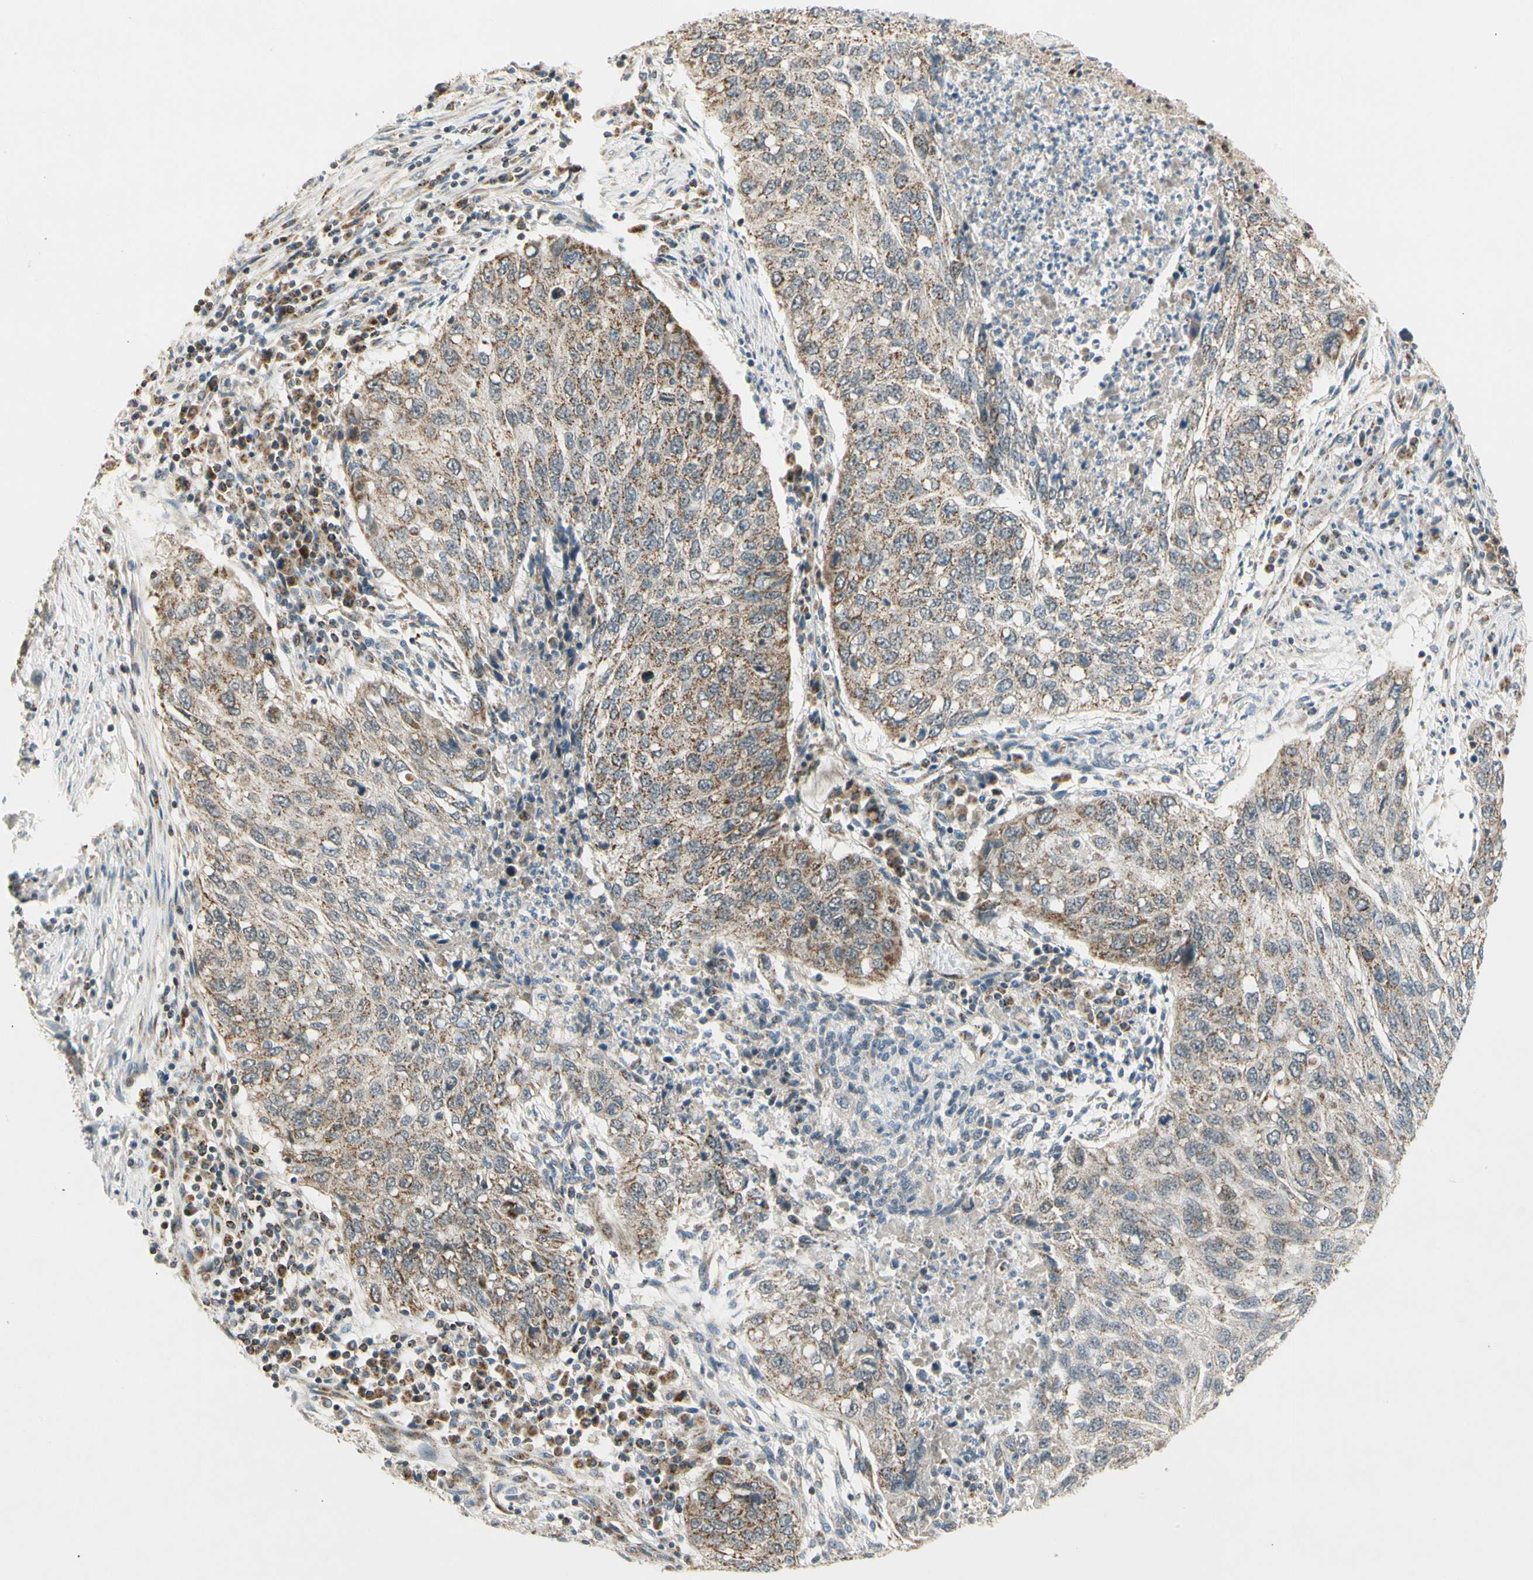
{"staining": {"intensity": "moderate", "quantity": ">75%", "location": "cytoplasmic/membranous"}, "tissue": "lung cancer", "cell_type": "Tumor cells", "image_type": "cancer", "snomed": [{"axis": "morphology", "description": "Squamous cell carcinoma, NOS"}, {"axis": "topography", "description": "Lung"}], "caption": "A micrograph showing moderate cytoplasmic/membranous staining in about >75% of tumor cells in squamous cell carcinoma (lung), as visualized by brown immunohistochemical staining.", "gene": "KHDC4", "patient": {"sex": "female", "age": 63}}